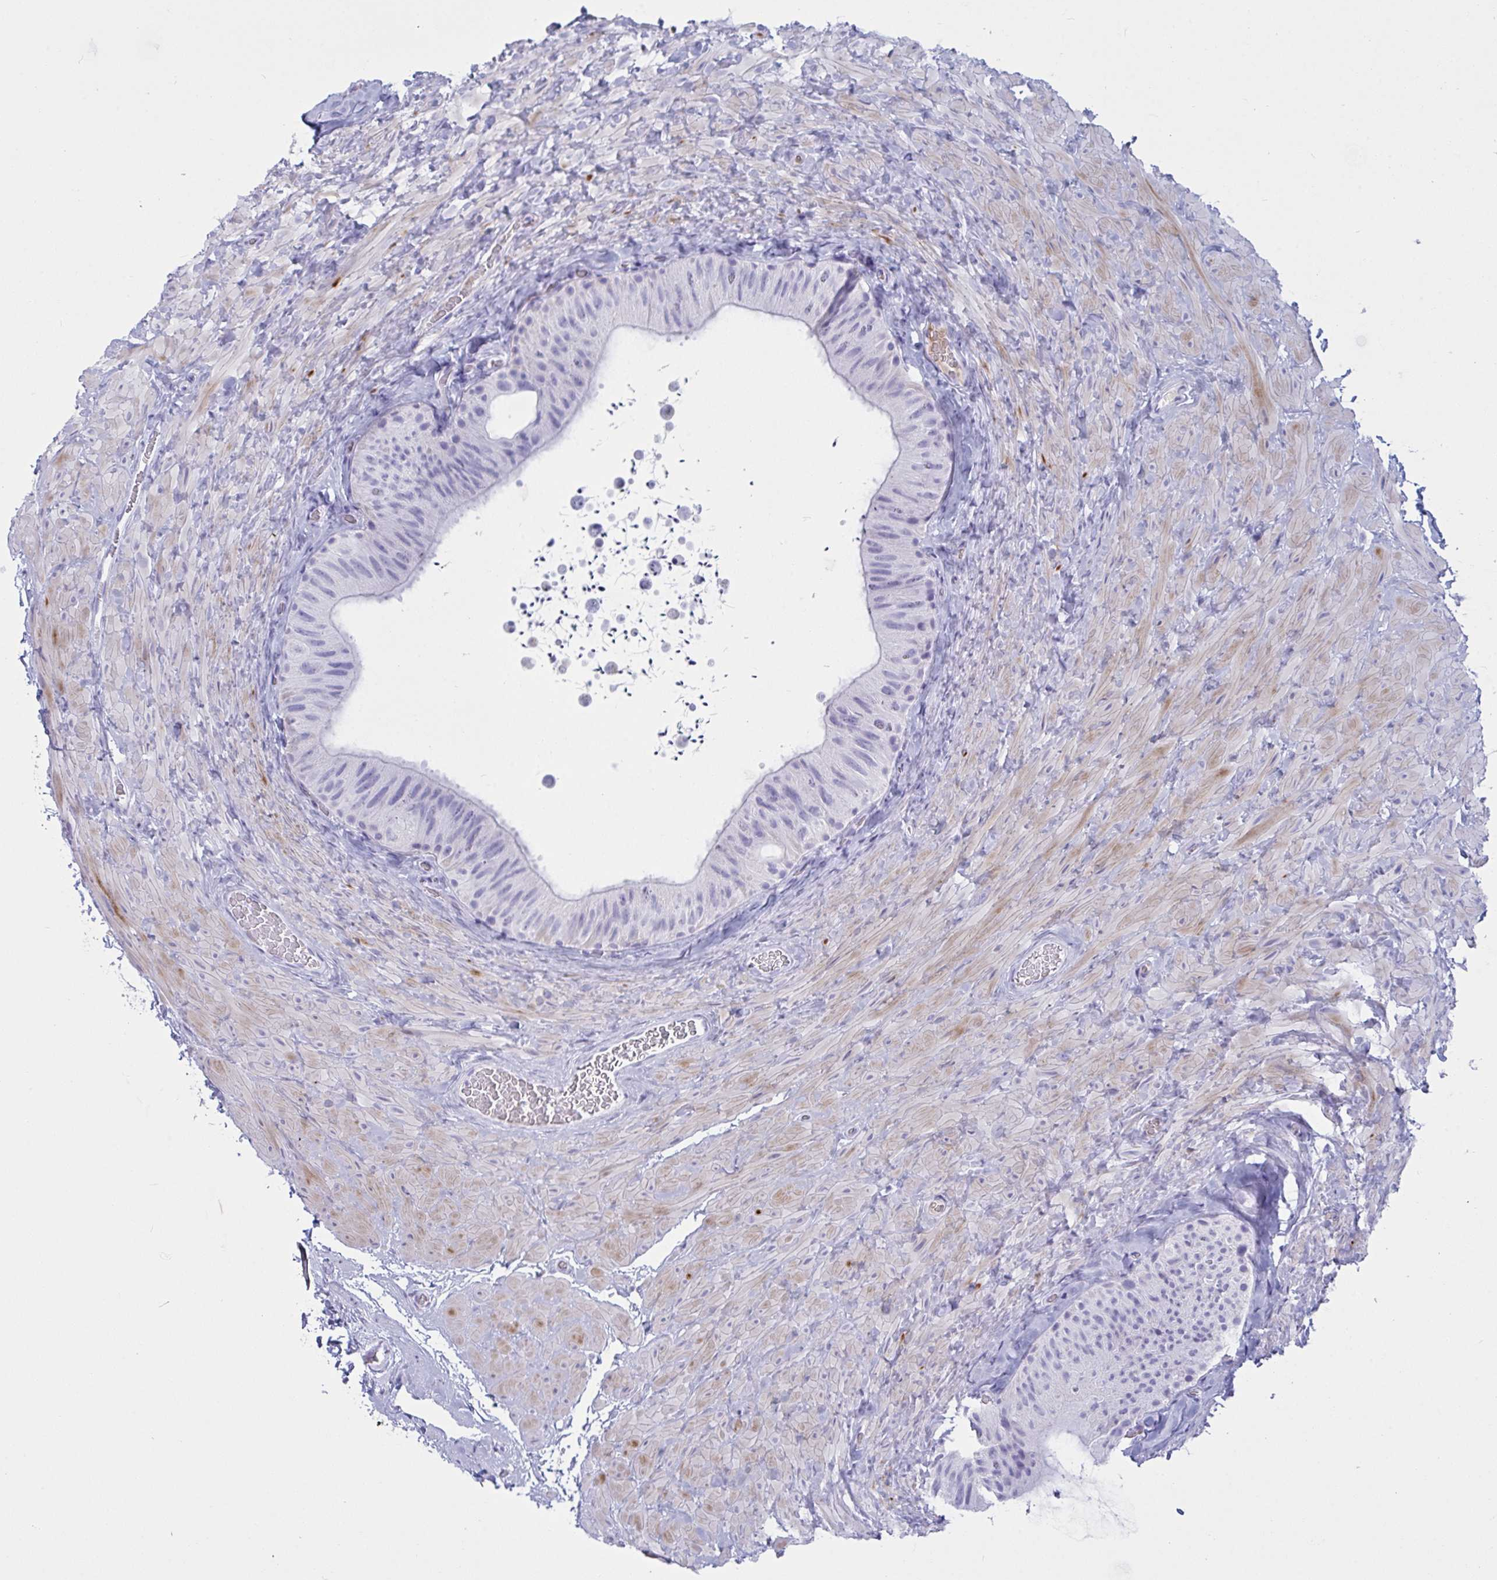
{"staining": {"intensity": "negative", "quantity": "none", "location": "none"}, "tissue": "epididymis", "cell_type": "Glandular cells", "image_type": "normal", "snomed": [{"axis": "morphology", "description": "Normal tissue, NOS"}, {"axis": "topography", "description": "Epididymis, spermatic cord, NOS"}, {"axis": "topography", "description": "Epididymis"}], "caption": "IHC of unremarkable epididymis displays no positivity in glandular cells. (DAB (3,3'-diaminobenzidine) immunohistochemistry (IHC) with hematoxylin counter stain).", "gene": "OXLD1", "patient": {"sex": "male", "age": 31}}